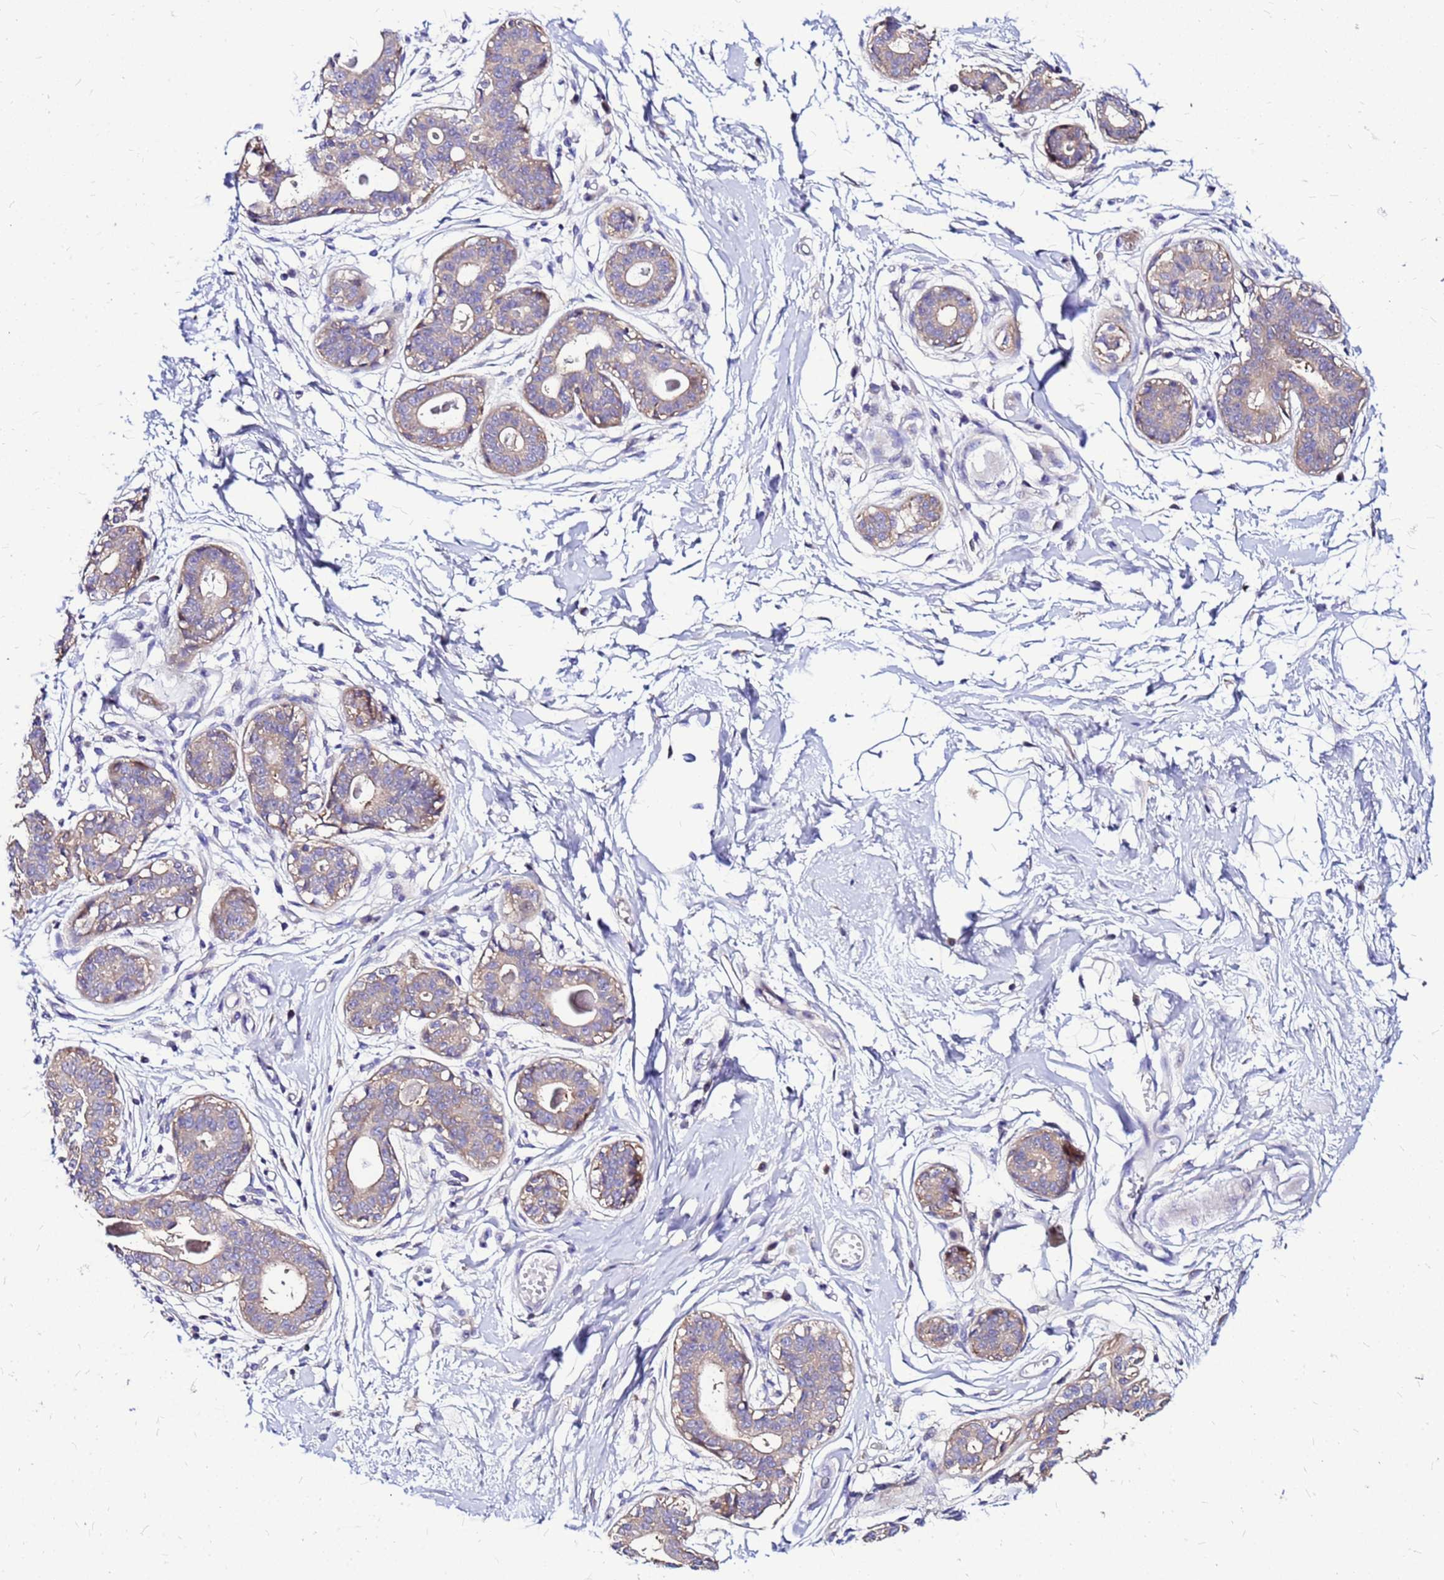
{"staining": {"intensity": "negative", "quantity": "none", "location": "none"}, "tissue": "breast", "cell_type": "Adipocytes", "image_type": "normal", "snomed": [{"axis": "morphology", "description": "Normal tissue, NOS"}, {"axis": "topography", "description": "Breast"}], "caption": "Immunohistochemical staining of benign breast exhibits no significant expression in adipocytes.", "gene": "ARHGEF35", "patient": {"sex": "female", "age": 45}}